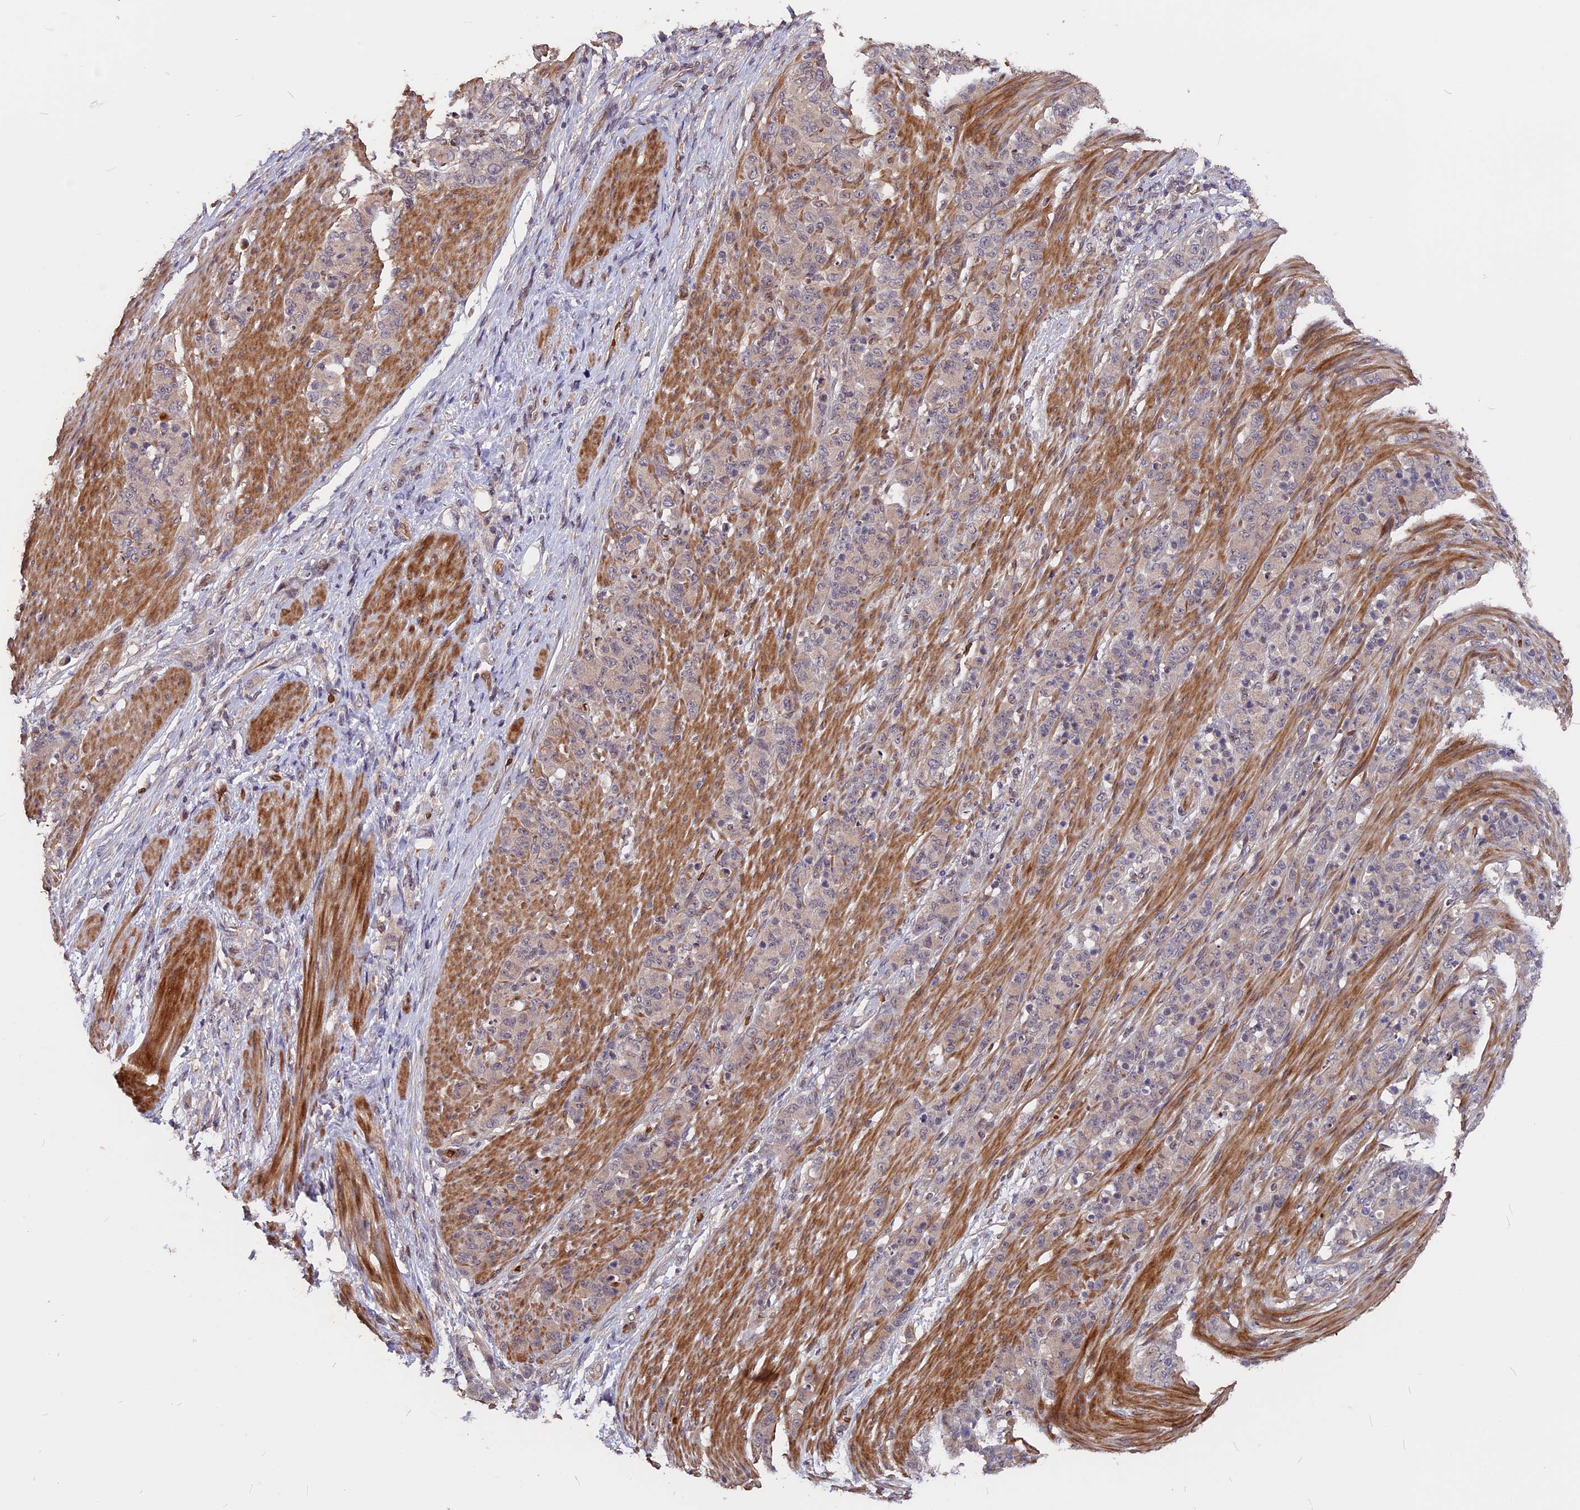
{"staining": {"intensity": "negative", "quantity": "none", "location": "none"}, "tissue": "stomach cancer", "cell_type": "Tumor cells", "image_type": "cancer", "snomed": [{"axis": "morphology", "description": "Adenocarcinoma, NOS"}, {"axis": "topography", "description": "Stomach"}], "caption": "Tumor cells are negative for brown protein staining in stomach cancer (adenocarcinoma). (DAB (3,3'-diaminobenzidine) immunohistochemistry (IHC) visualized using brightfield microscopy, high magnification).", "gene": "ZC3H10", "patient": {"sex": "female", "age": 79}}